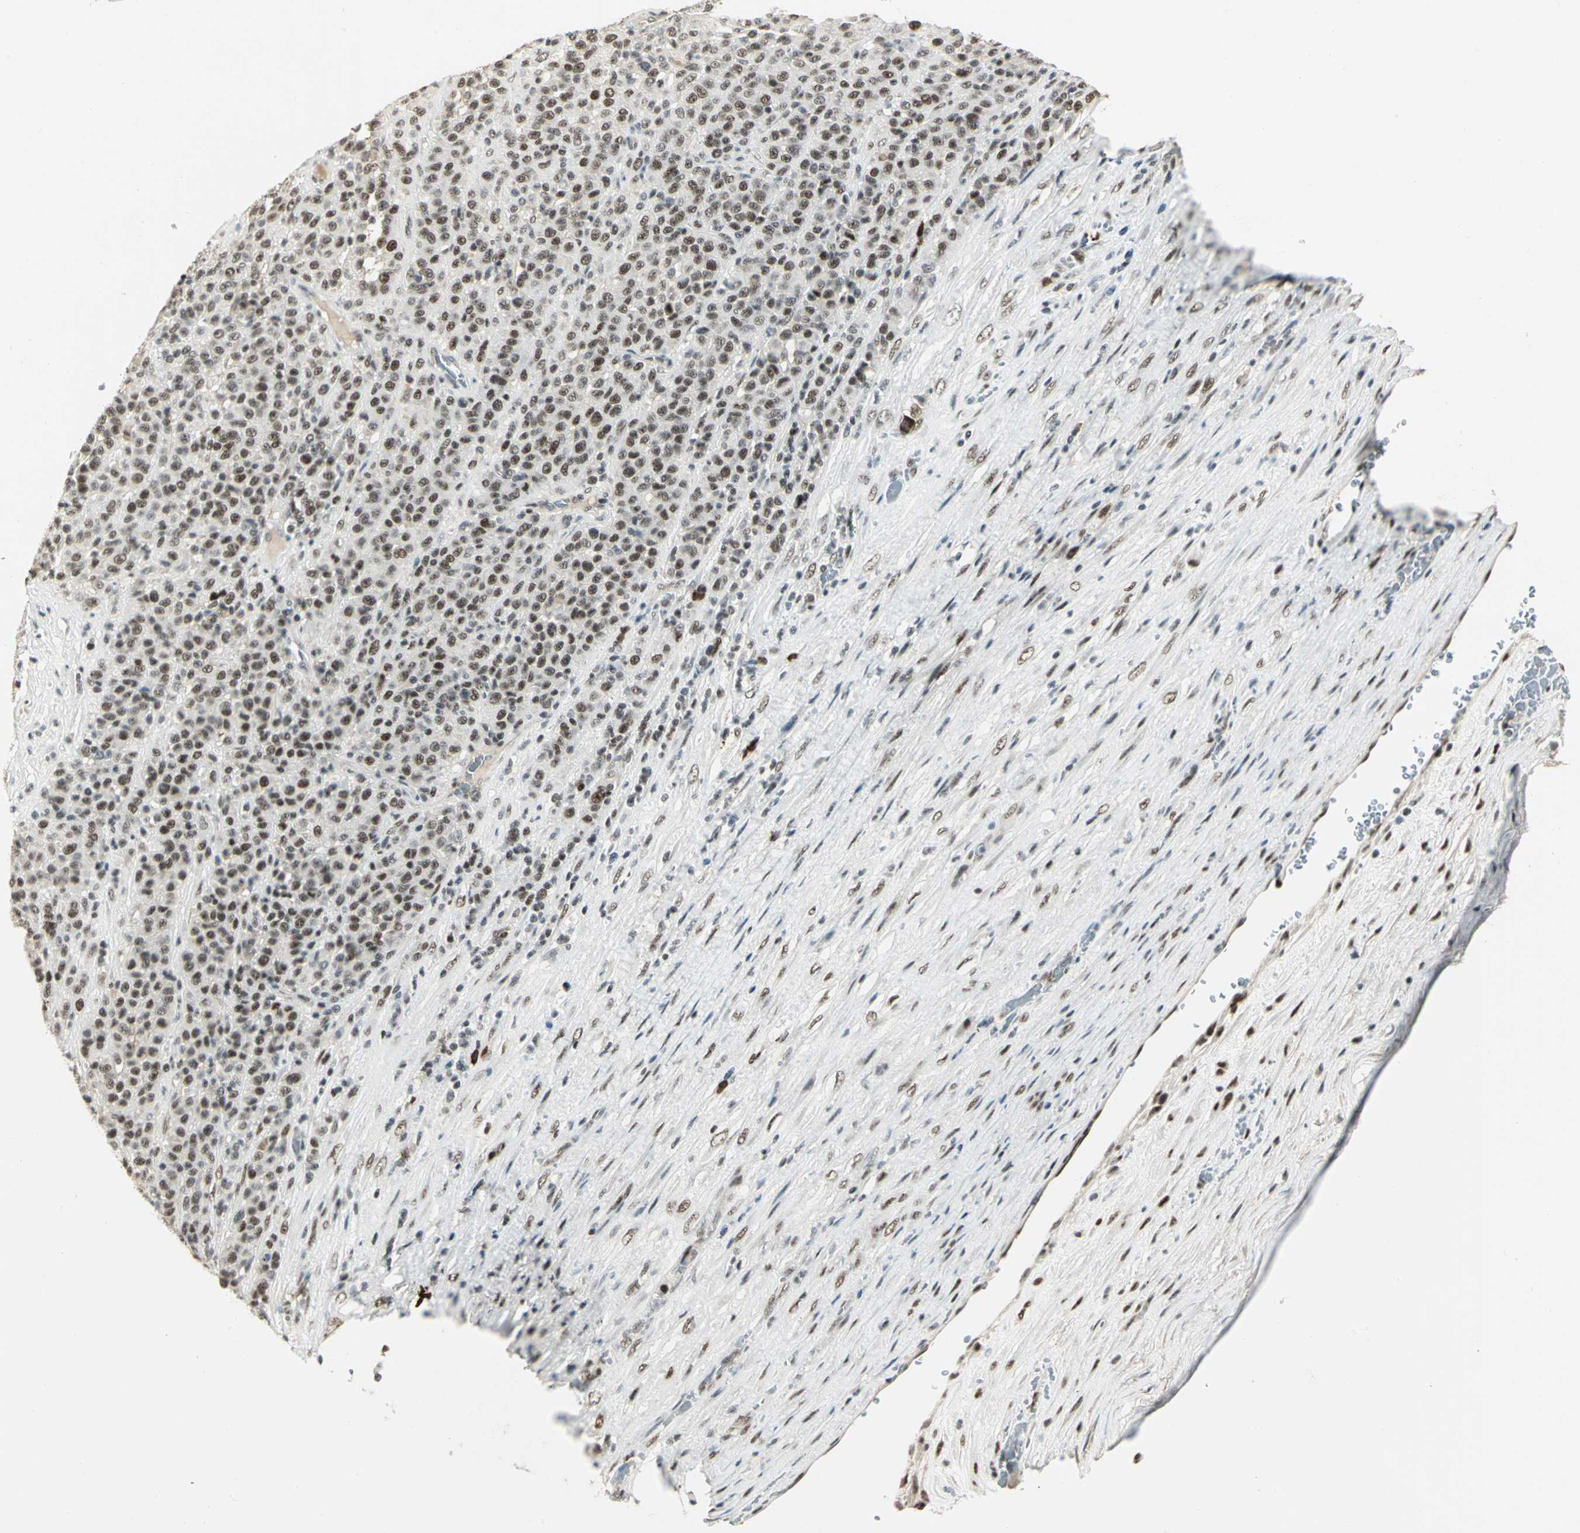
{"staining": {"intensity": "moderate", "quantity": ">75%", "location": "nuclear"}, "tissue": "melanoma", "cell_type": "Tumor cells", "image_type": "cancer", "snomed": [{"axis": "morphology", "description": "Malignant melanoma, Metastatic site"}, {"axis": "topography", "description": "Pancreas"}], "caption": "Malignant melanoma (metastatic site) stained with immunohistochemistry demonstrates moderate nuclear expression in approximately >75% of tumor cells. (brown staining indicates protein expression, while blue staining denotes nuclei).", "gene": "CCNT1", "patient": {"sex": "female", "age": 30}}